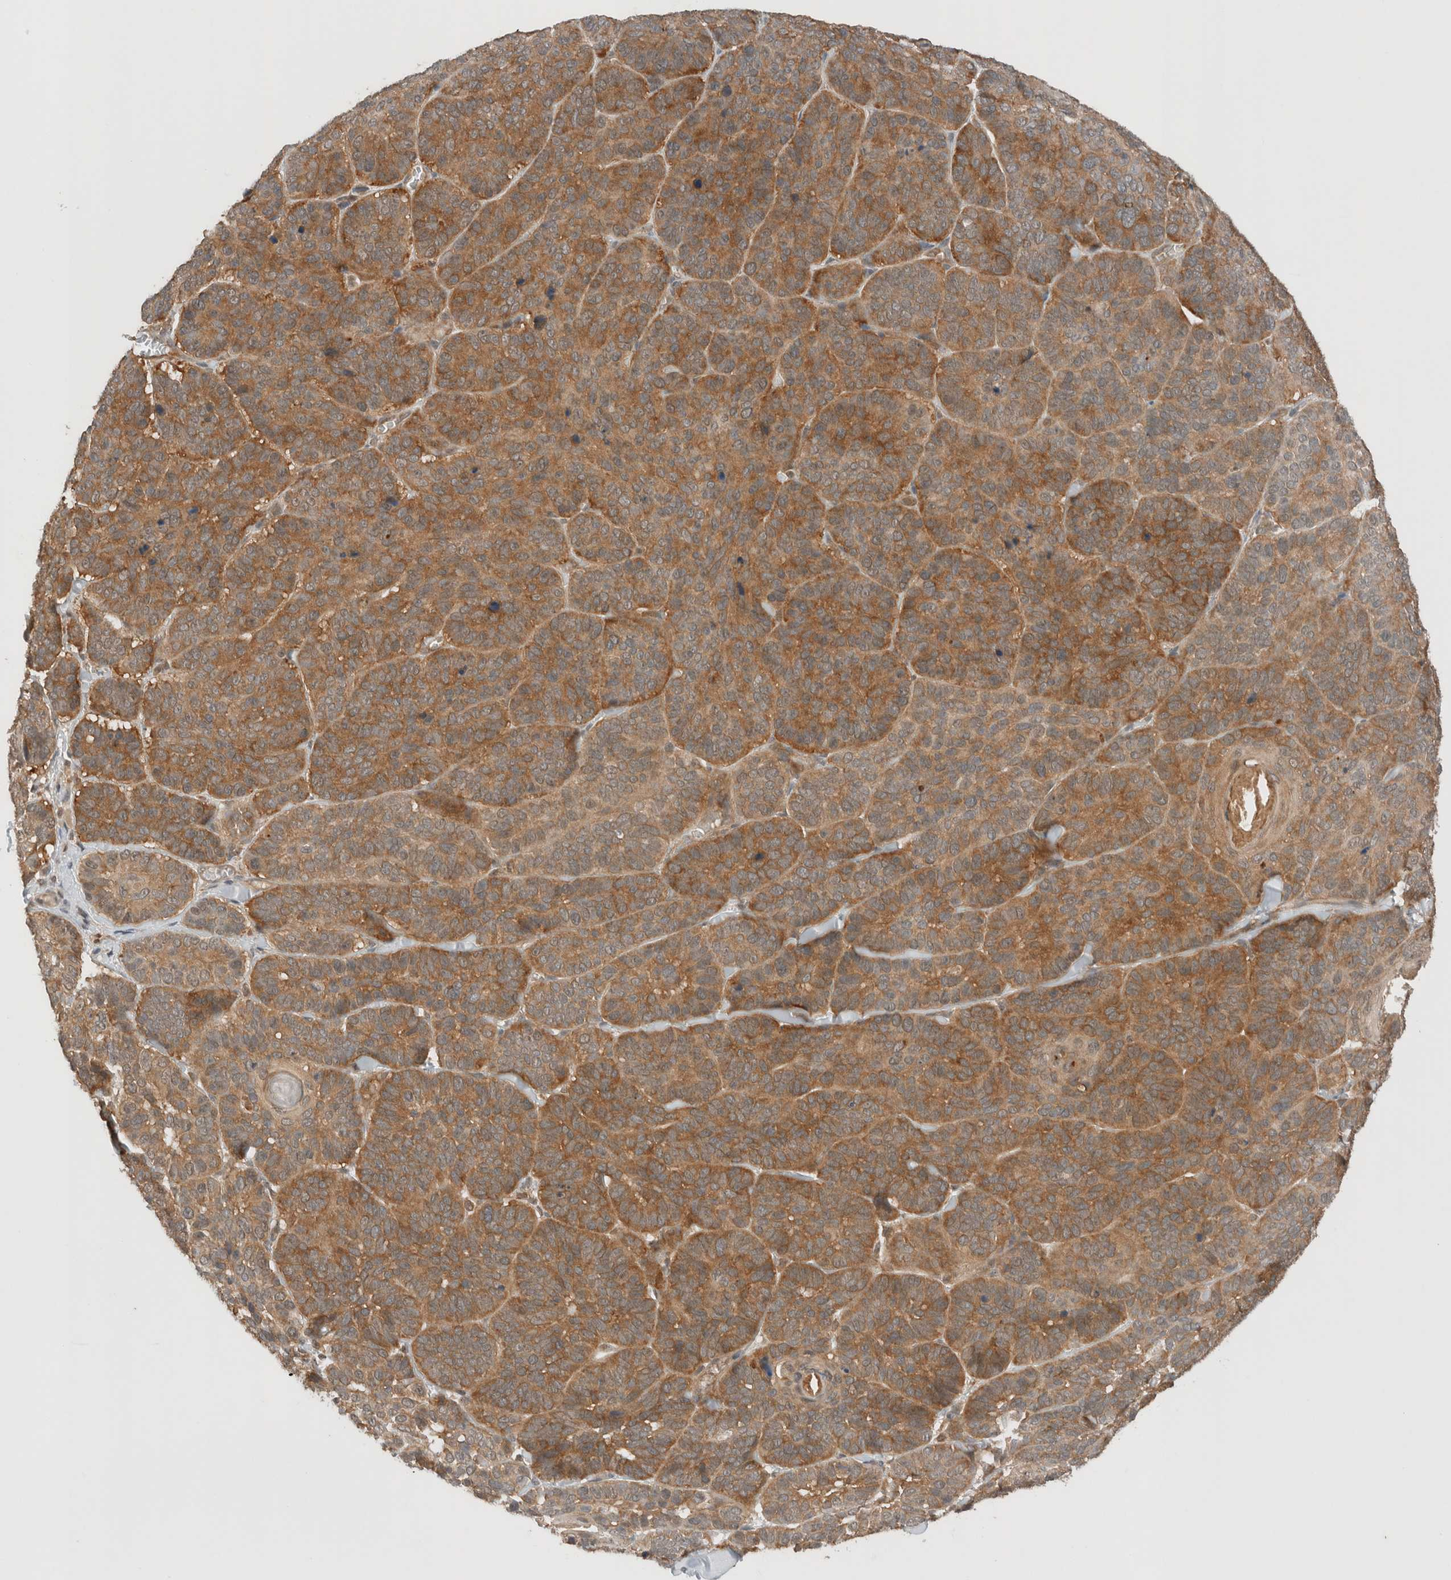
{"staining": {"intensity": "moderate", "quantity": ">75%", "location": "cytoplasmic/membranous"}, "tissue": "skin cancer", "cell_type": "Tumor cells", "image_type": "cancer", "snomed": [{"axis": "morphology", "description": "Basal cell carcinoma"}, {"axis": "topography", "description": "Skin"}], "caption": "Immunohistochemical staining of basal cell carcinoma (skin) reveals moderate cytoplasmic/membranous protein staining in about >75% of tumor cells.", "gene": "ARFGEF2", "patient": {"sex": "male", "age": 62}}